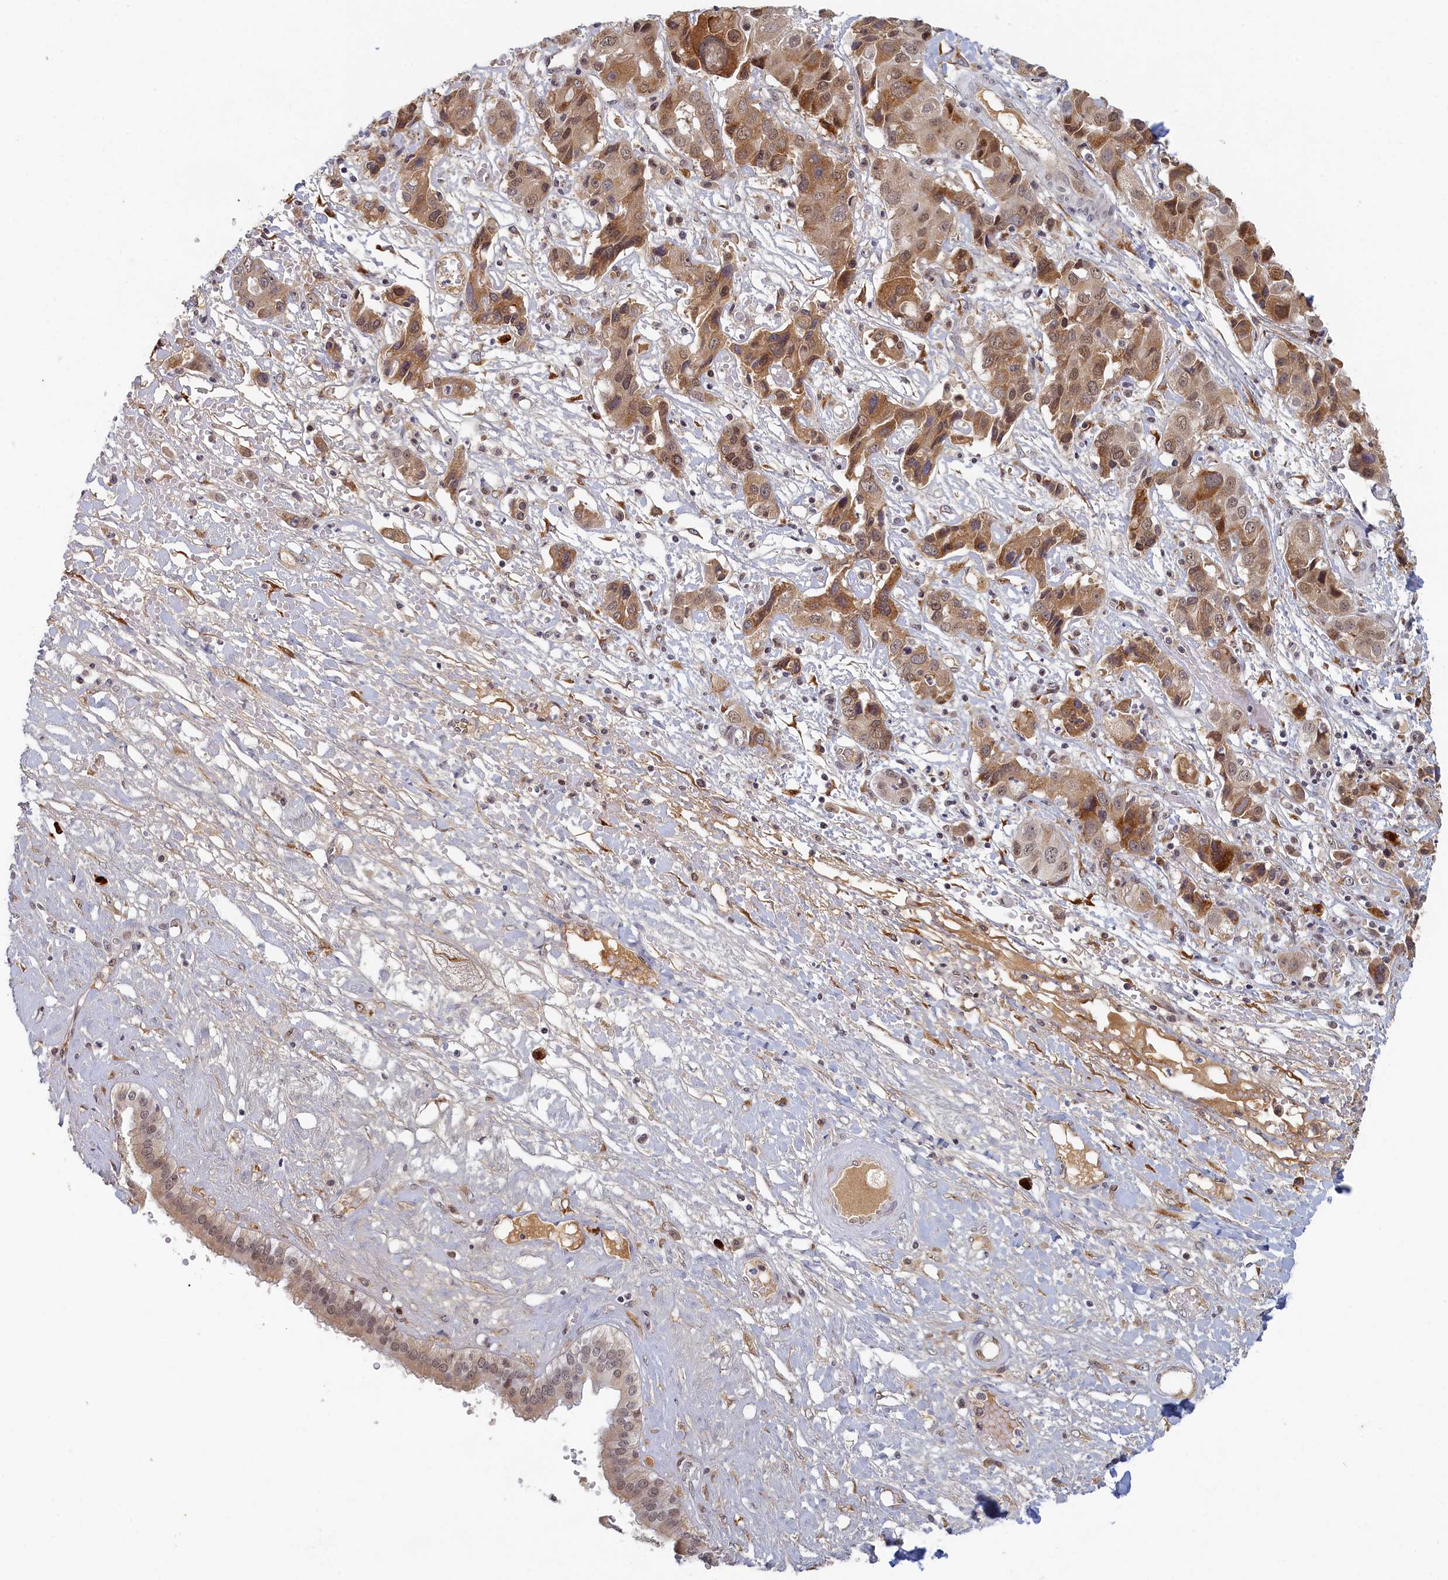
{"staining": {"intensity": "moderate", "quantity": ">75%", "location": "cytoplasmic/membranous"}, "tissue": "liver cancer", "cell_type": "Tumor cells", "image_type": "cancer", "snomed": [{"axis": "morphology", "description": "Cholangiocarcinoma"}, {"axis": "topography", "description": "Liver"}], "caption": "Liver cancer (cholangiocarcinoma) stained with a protein marker exhibits moderate staining in tumor cells.", "gene": "DNAJC17", "patient": {"sex": "male", "age": 67}}